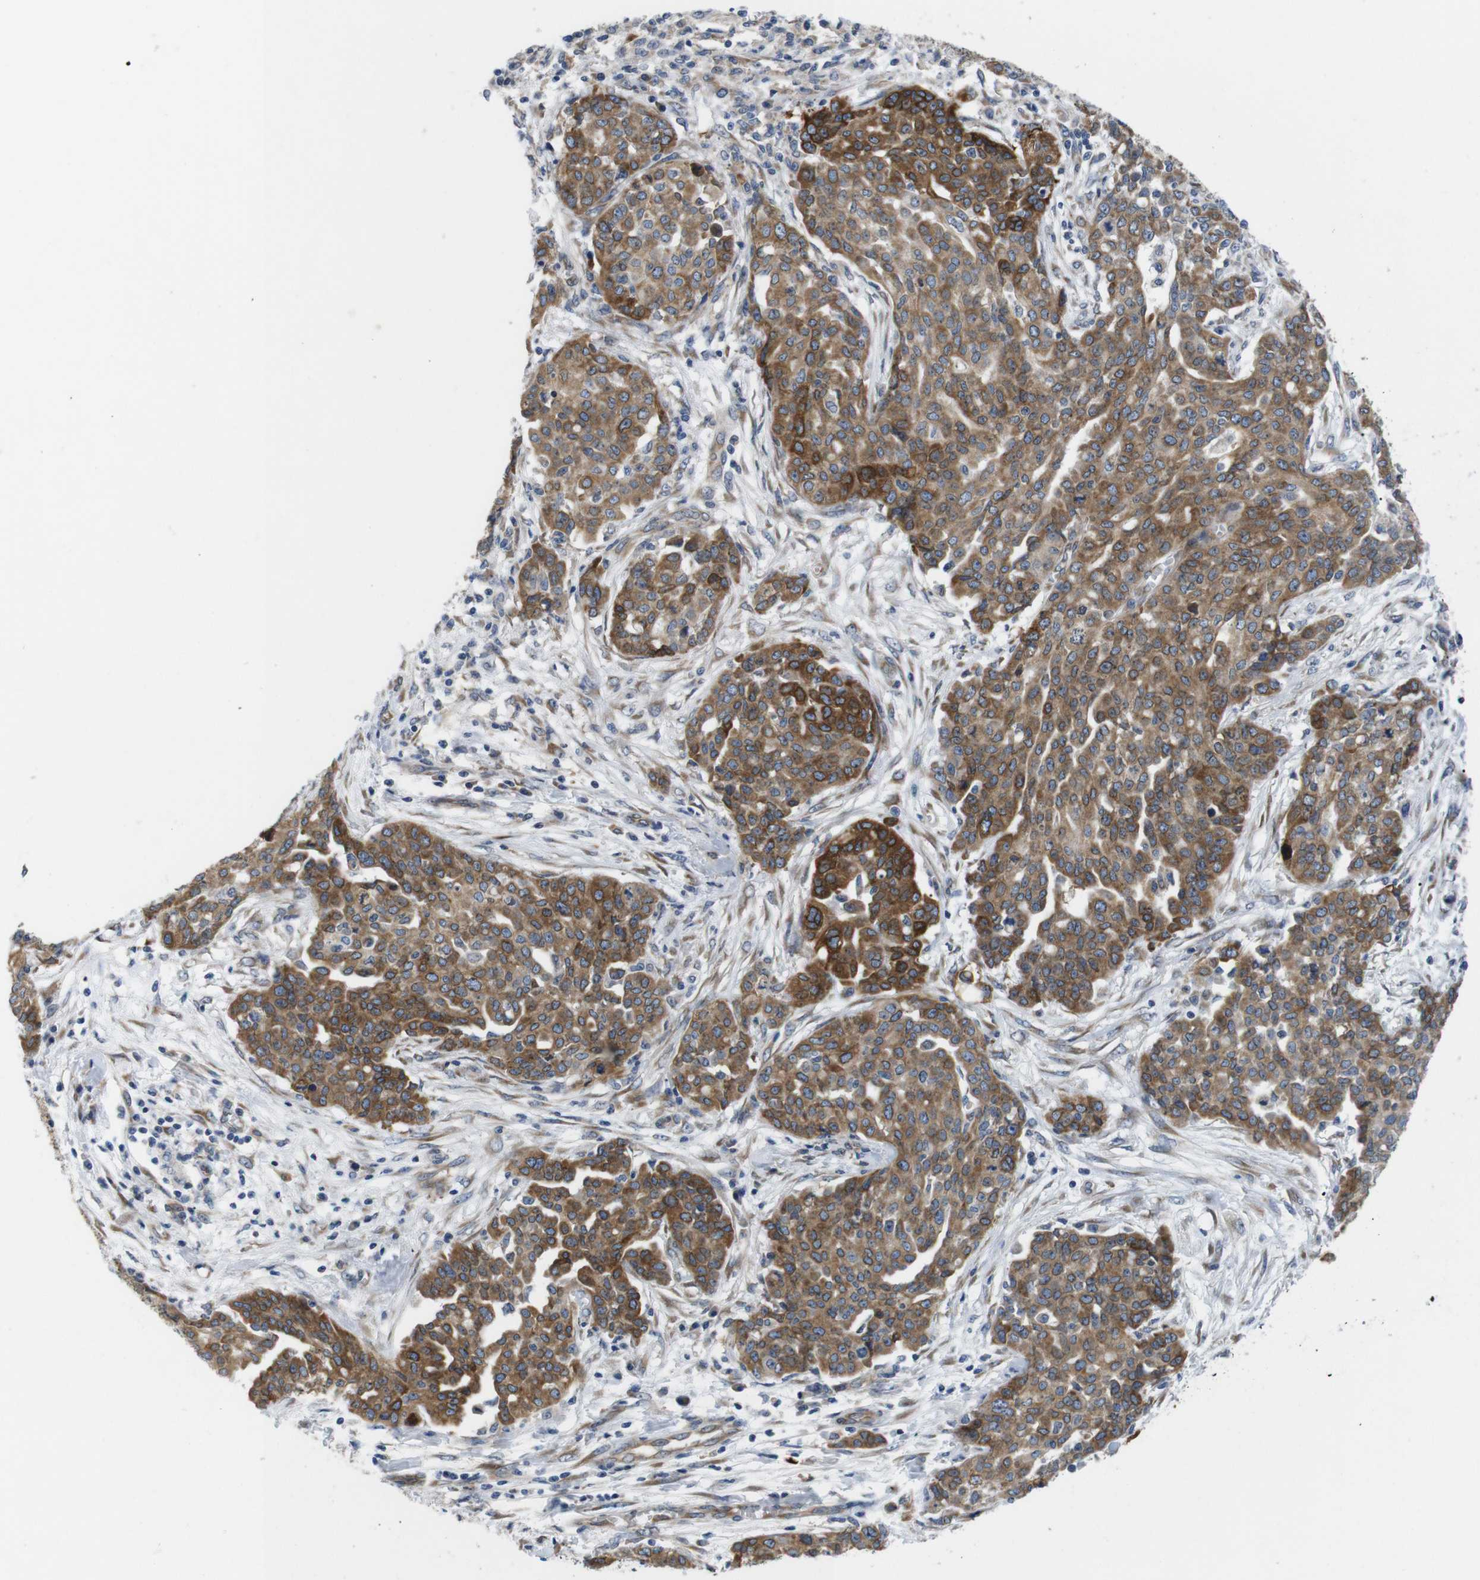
{"staining": {"intensity": "moderate", "quantity": ">75%", "location": "cytoplasmic/membranous"}, "tissue": "ovarian cancer", "cell_type": "Tumor cells", "image_type": "cancer", "snomed": [{"axis": "morphology", "description": "Cystadenocarcinoma, serous, NOS"}, {"axis": "topography", "description": "Soft tissue"}, {"axis": "topography", "description": "Ovary"}], "caption": "Immunohistochemistry photomicrograph of neoplastic tissue: human ovarian cancer stained using IHC shows medium levels of moderate protein expression localized specifically in the cytoplasmic/membranous of tumor cells, appearing as a cytoplasmic/membranous brown color.", "gene": "HACD3", "patient": {"sex": "female", "age": 57}}